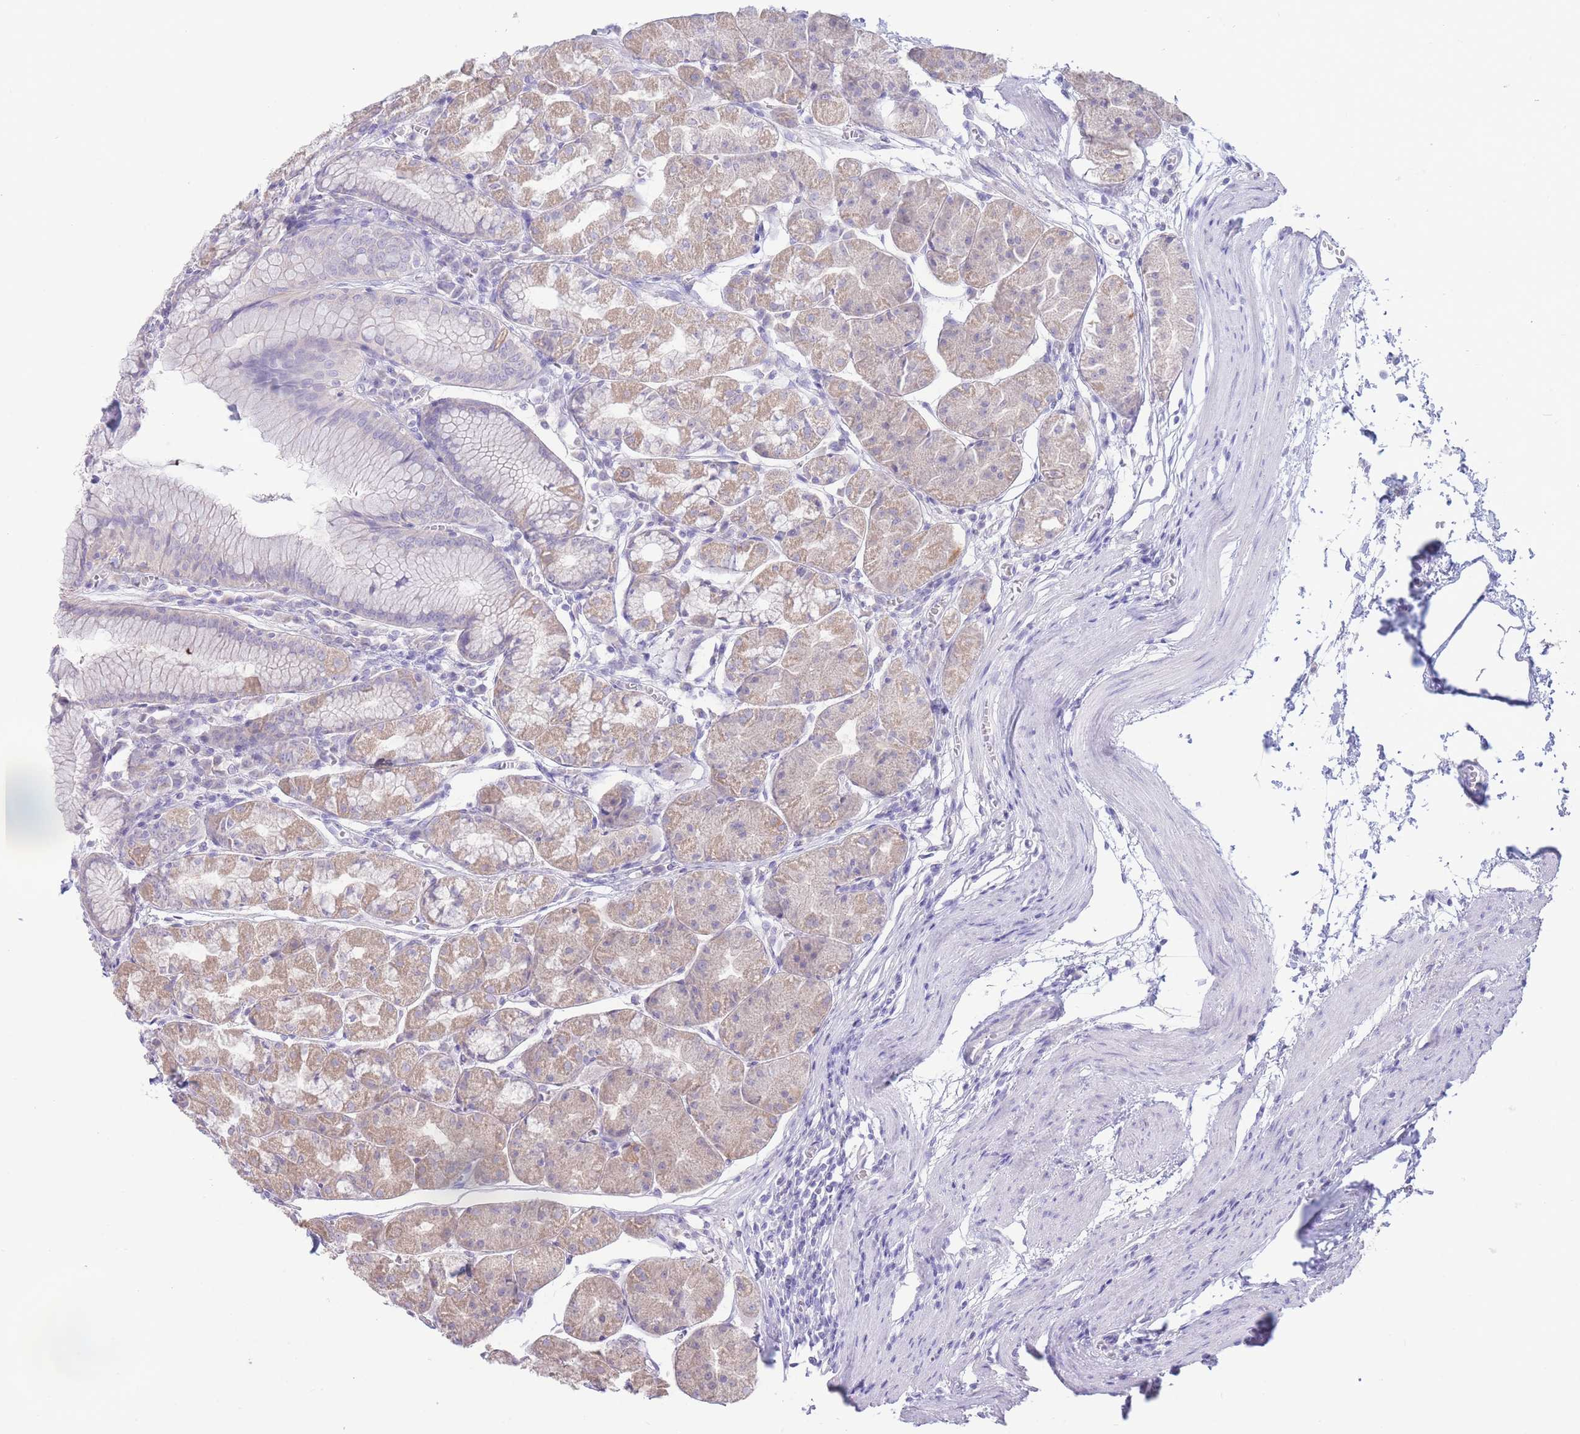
{"staining": {"intensity": "weak", "quantity": "25%-75%", "location": "cytoplasmic/membranous"}, "tissue": "stomach", "cell_type": "Glandular cells", "image_type": "normal", "snomed": [{"axis": "morphology", "description": "Normal tissue, NOS"}, {"axis": "topography", "description": "Stomach"}], "caption": "This image demonstrates IHC staining of unremarkable human stomach, with low weak cytoplasmic/membranous expression in approximately 25%-75% of glandular cells.", "gene": "FAH", "patient": {"sex": "male", "age": 55}}